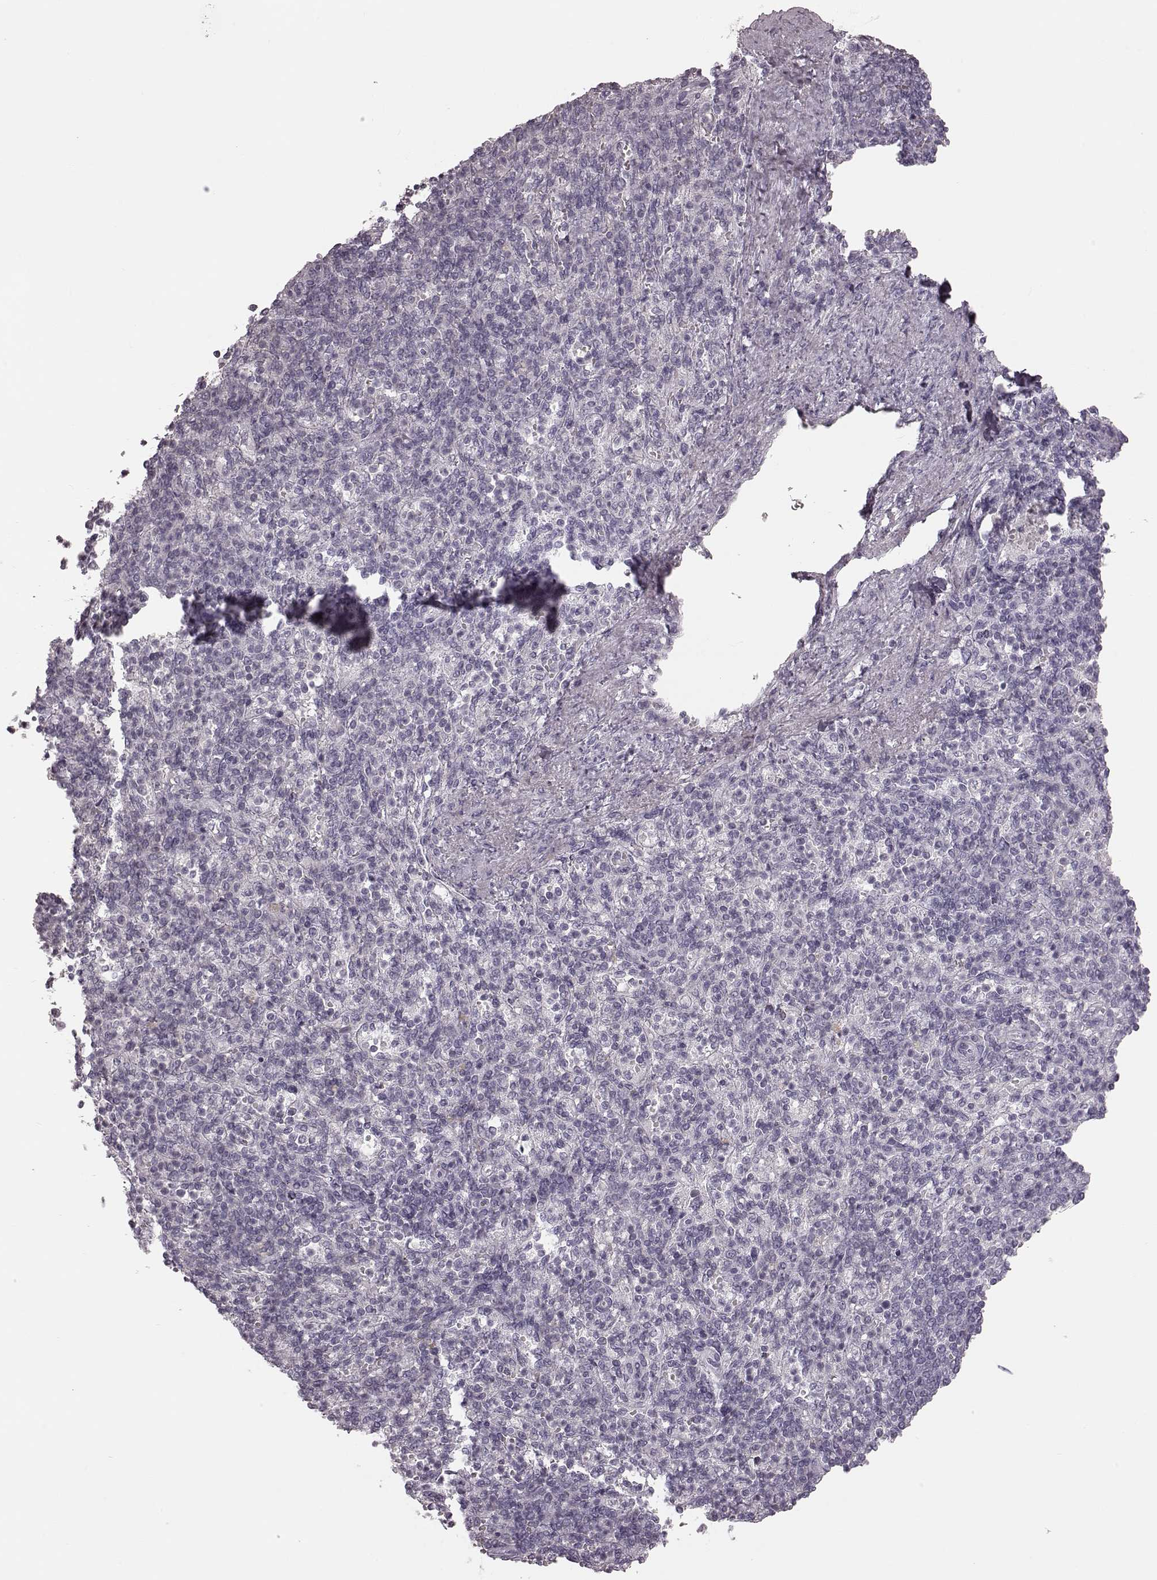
{"staining": {"intensity": "negative", "quantity": "none", "location": "none"}, "tissue": "spleen", "cell_type": "Cells in red pulp", "image_type": "normal", "snomed": [{"axis": "morphology", "description": "Normal tissue, NOS"}, {"axis": "topography", "description": "Spleen"}], "caption": "Image shows no protein positivity in cells in red pulp of benign spleen.", "gene": "ZNF433", "patient": {"sex": "female", "age": 74}}